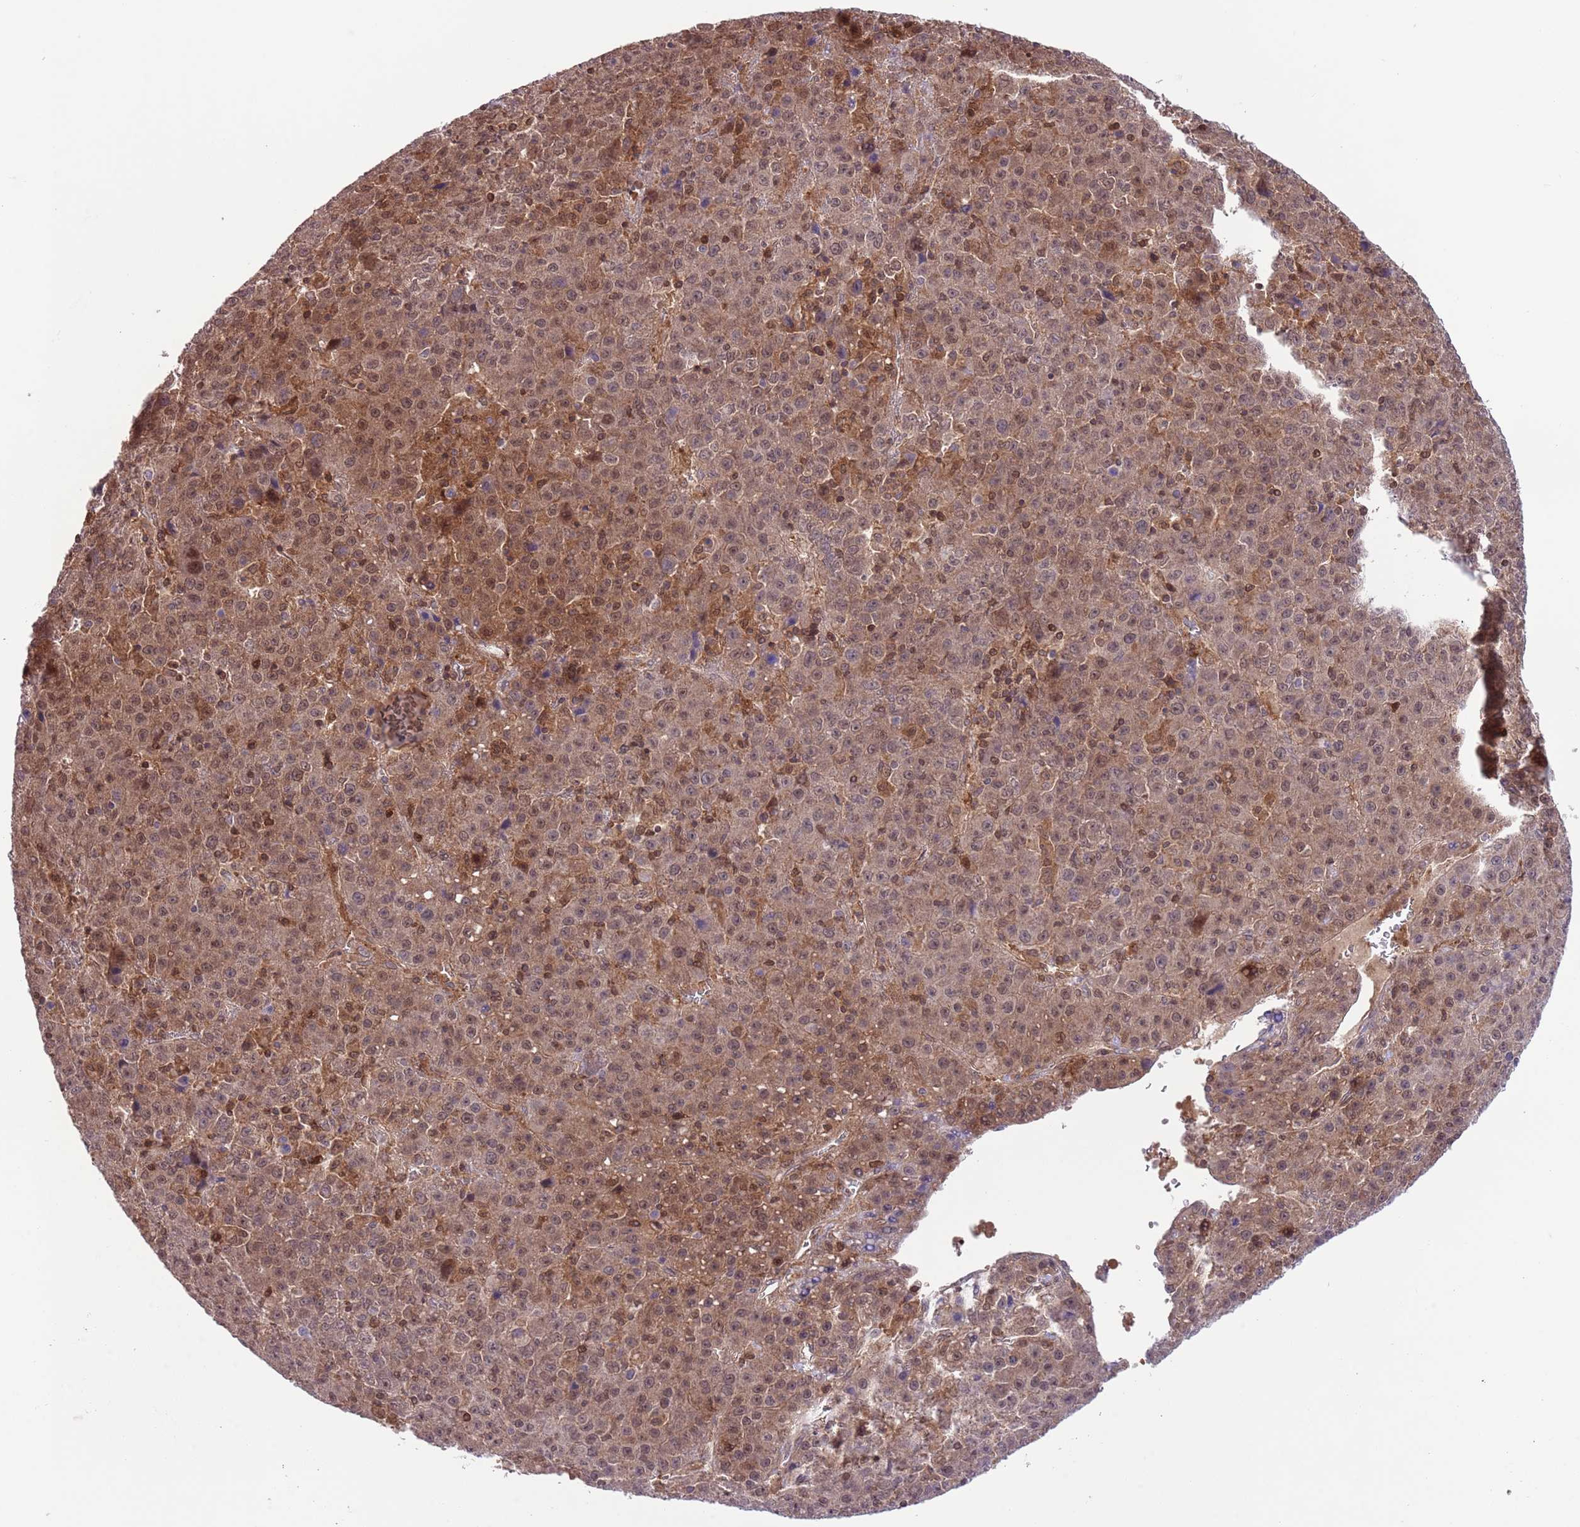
{"staining": {"intensity": "moderate", "quantity": ">75%", "location": "cytoplasmic/membranous,nuclear"}, "tissue": "liver cancer", "cell_type": "Tumor cells", "image_type": "cancer", "snomed": [{"axis": "morphology", "description": "Carcinoma, Hepatocellular, NOS"}, {"axis": "topography", "description": "Liver"}], "caption": "Immunohistochemical staining of liver cancer (hepatocellular carcinoma) displays medium levels of moderate cytoplasmic/membranous and nuclear staining in approximately >75% of tumor cells.", "gene": "HDHD2", "patient": {"sex": "female", "age": 53}}